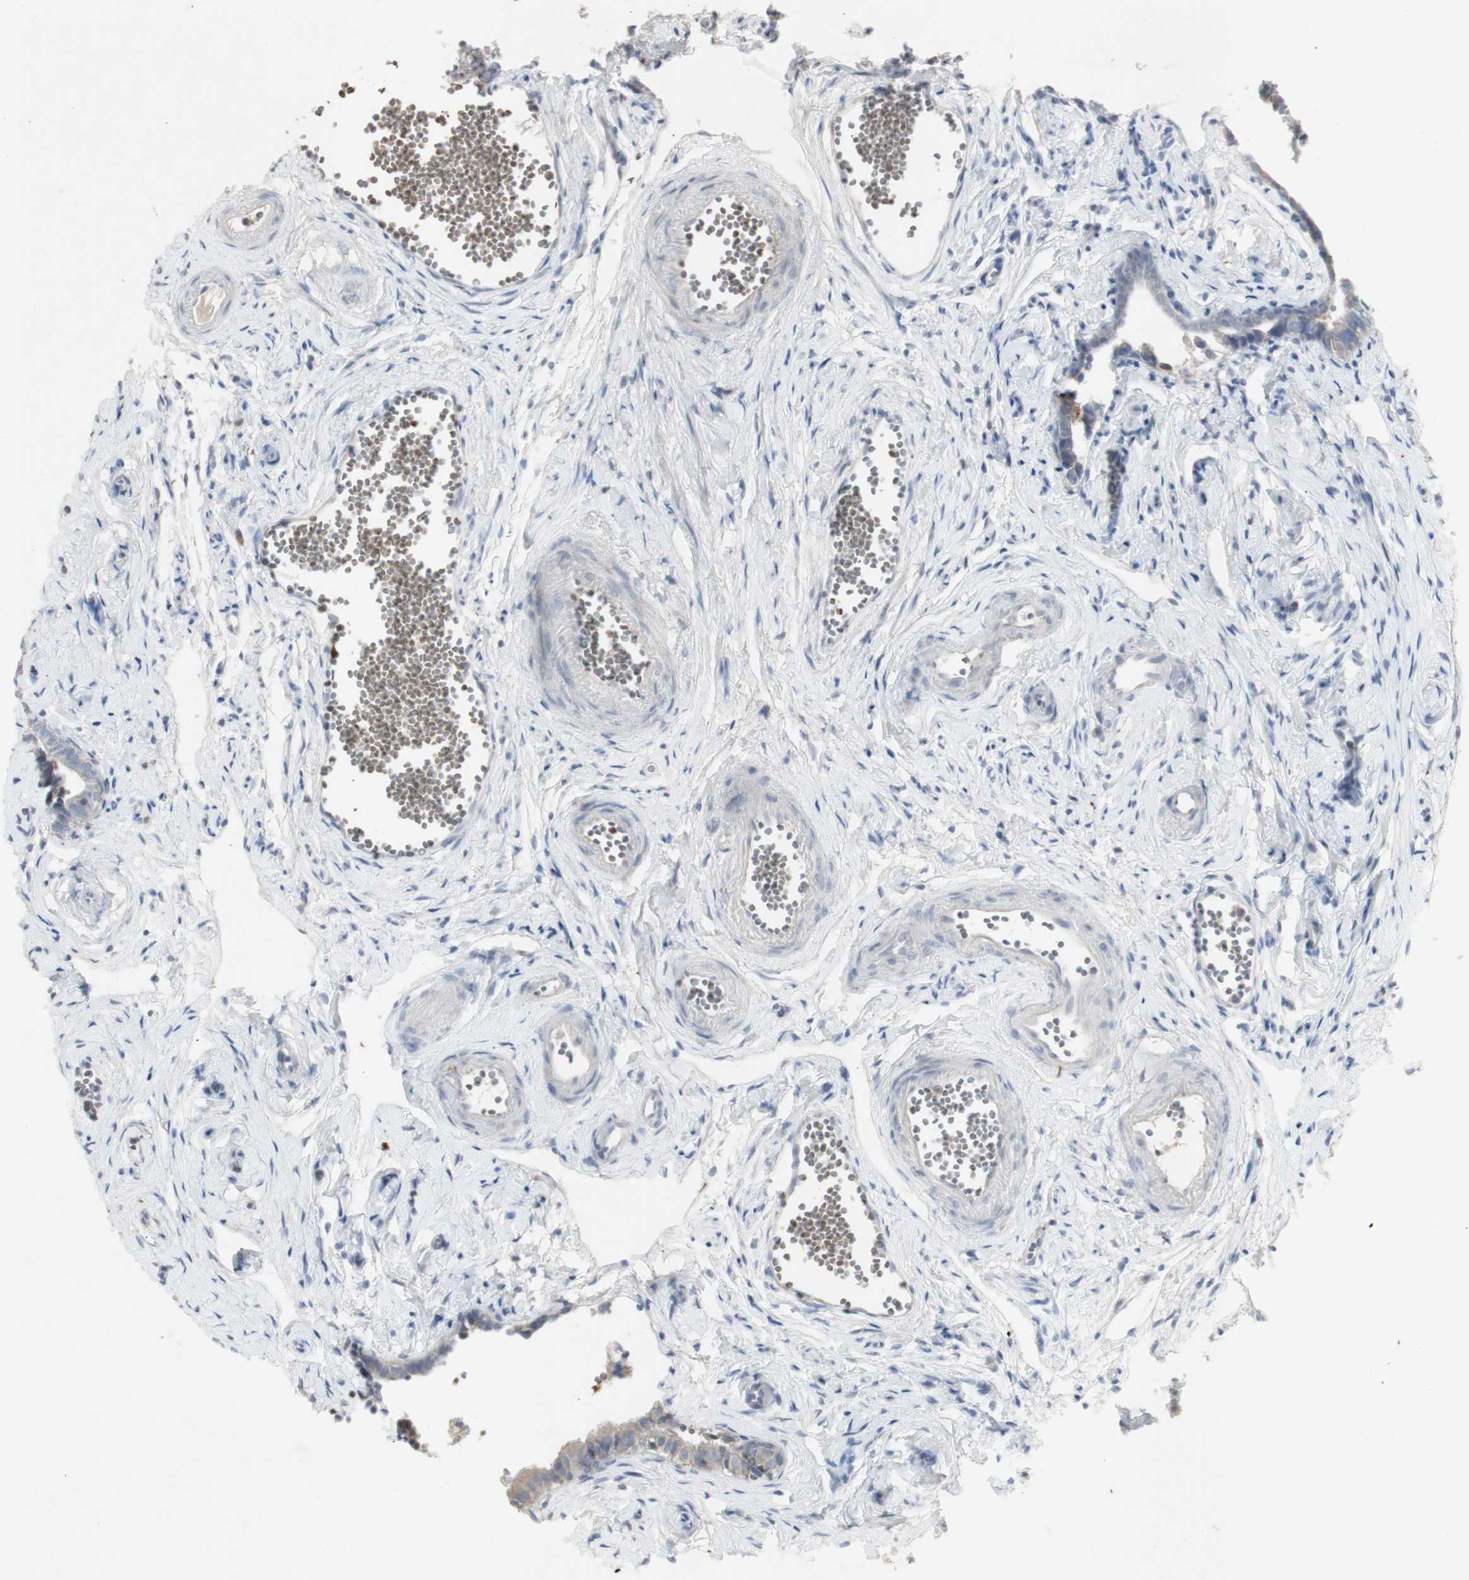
{"staining": {"intensity": "weak", "quantity": ">75%", "location": "cytoplasmic/membranous"}, "tissue": "fallopian tube", "cell_type": "Glandular cells", "image_type": "normal", "snomed": [{"axis": "morphology", "description": "Normal tissue, NOS"}, {"axis": "topography", "description": "Fallopian tube"}], "caption": "Immunohistochemical staining of normal human fallopian tube demonstrates low levels of weak cytoplasmic/membranous expression in approximately >75% of glandular cells. The staining was performed using DAB to visualize the protein expression in brown, while the nuclei were stained in blue with hematoxylin (Magnification: 20x).", "gene": "INS", "patient": {"sex": "female", "age": 71}}